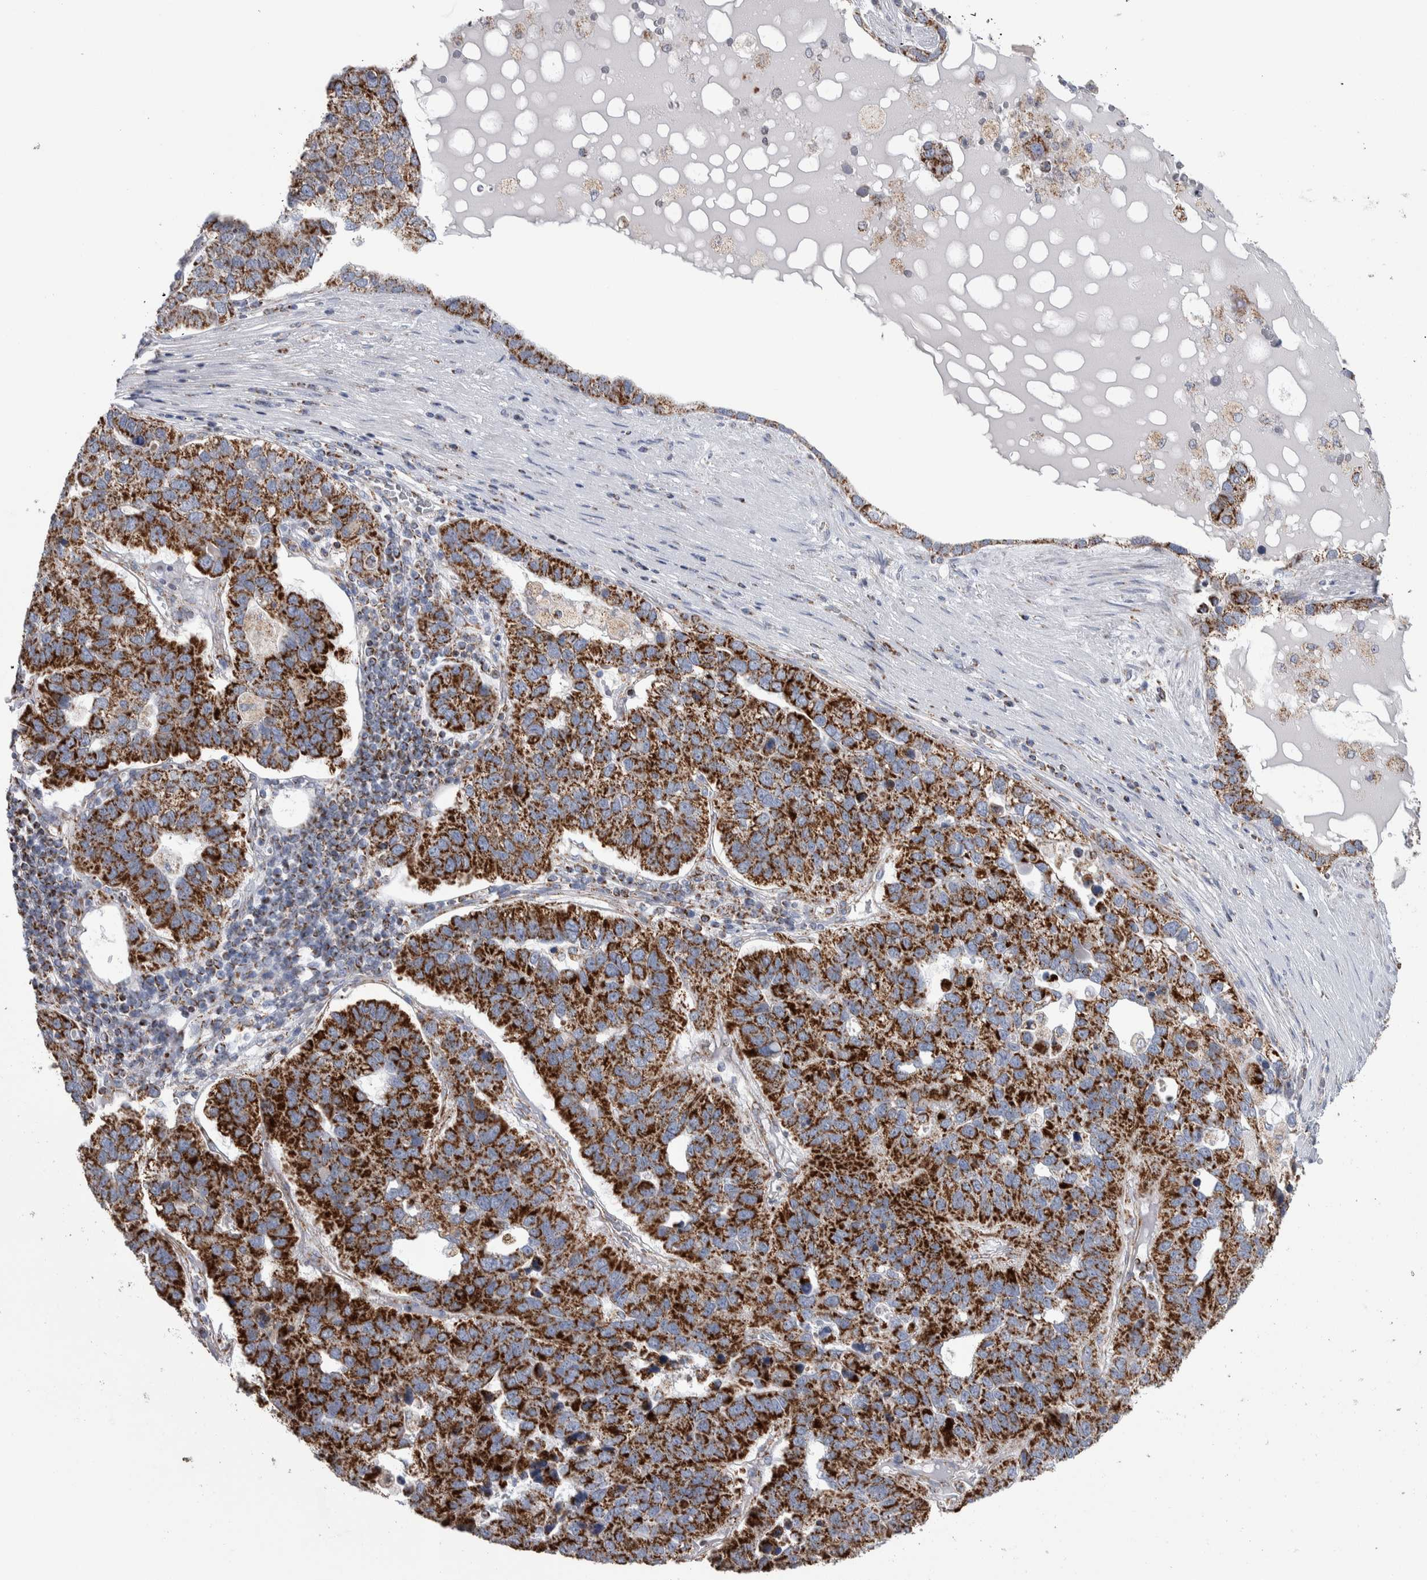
{"staining": {"intensity": "strong", "quantity": ">75%", "location": "cytoplasmic/membranous"}, "tissue": "pancreatic cancer", "cell_type": "Tumor cells", "image_type": "cancer", "snomed": [{"axis": "morphology", "description": "Adenocarcinoma, NOS"}, {"axis": "topography", "description": "Pancreas"}], "caption": "An image of pancreatic cancer (adenocarcinoma) stained for a protein displays strong cytoplasmic/membranous brown staining in tumor cells.", "gene": "ETFA", "patient": {"sex": "female", "age": 61}}